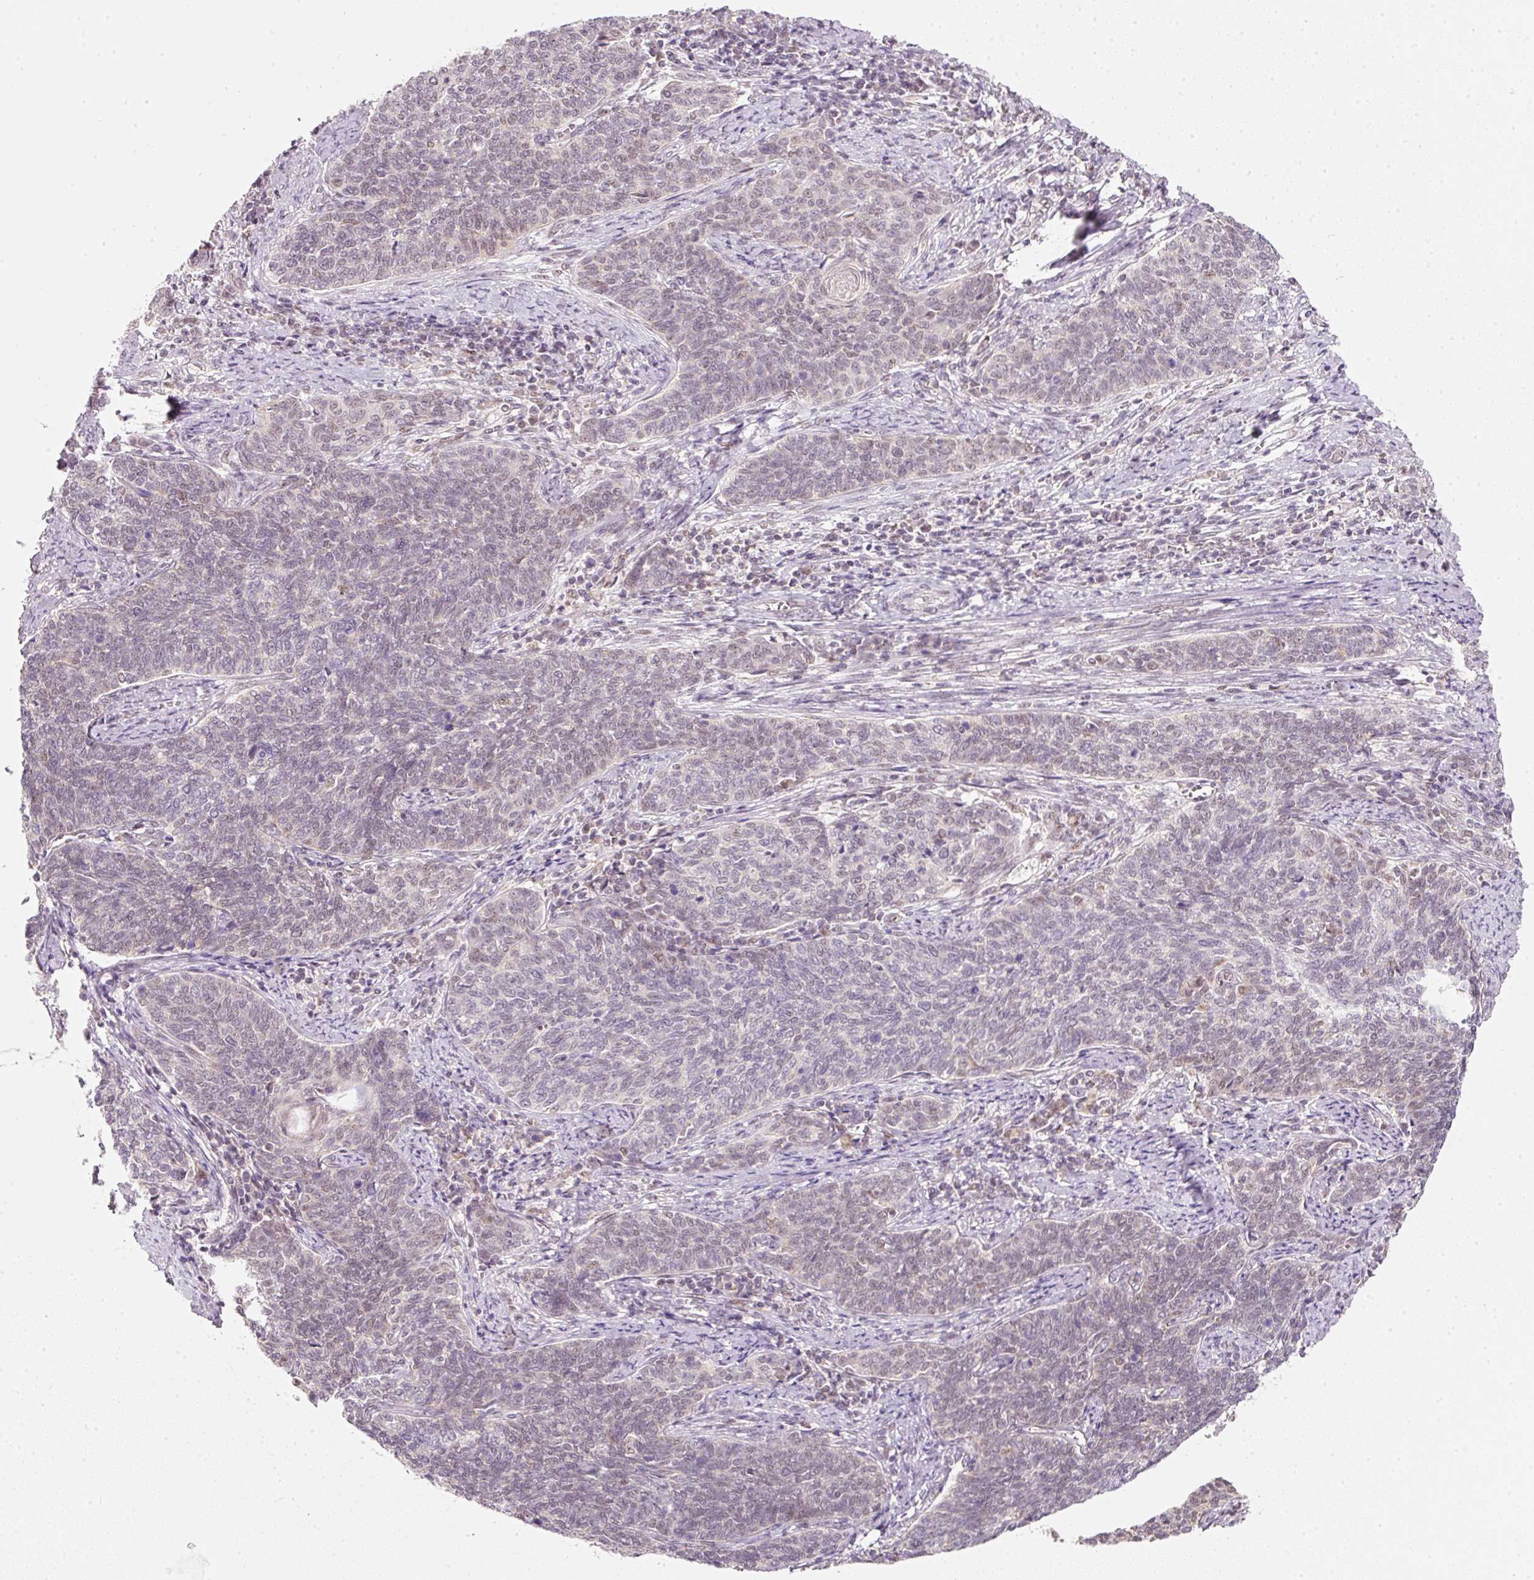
{"staining": {"intensity": "negative", "quantity": "none", "location": "none"}, "tissue": "cervical cancer", "cell_type": "Tumor cells", "image_type": "cancer", "snomed": [{"axis": "morphology", "description": "Squamous cell carcinoma, NOS"}, {"axis": "topography", "description": "Cervix"}], "caption": "IHC histopathology image of neoplastic tissue: cervical cancer (squamous cell carcinoma) stained with DAB (3,3'-diaminobenzidine) exhibits no significant protein staining in tumor cells. (DAB immunohistochemistry with hematoxylin counter stain).", "gene": "FSTL3", "patient": {"sex": "female", "age": 39}}